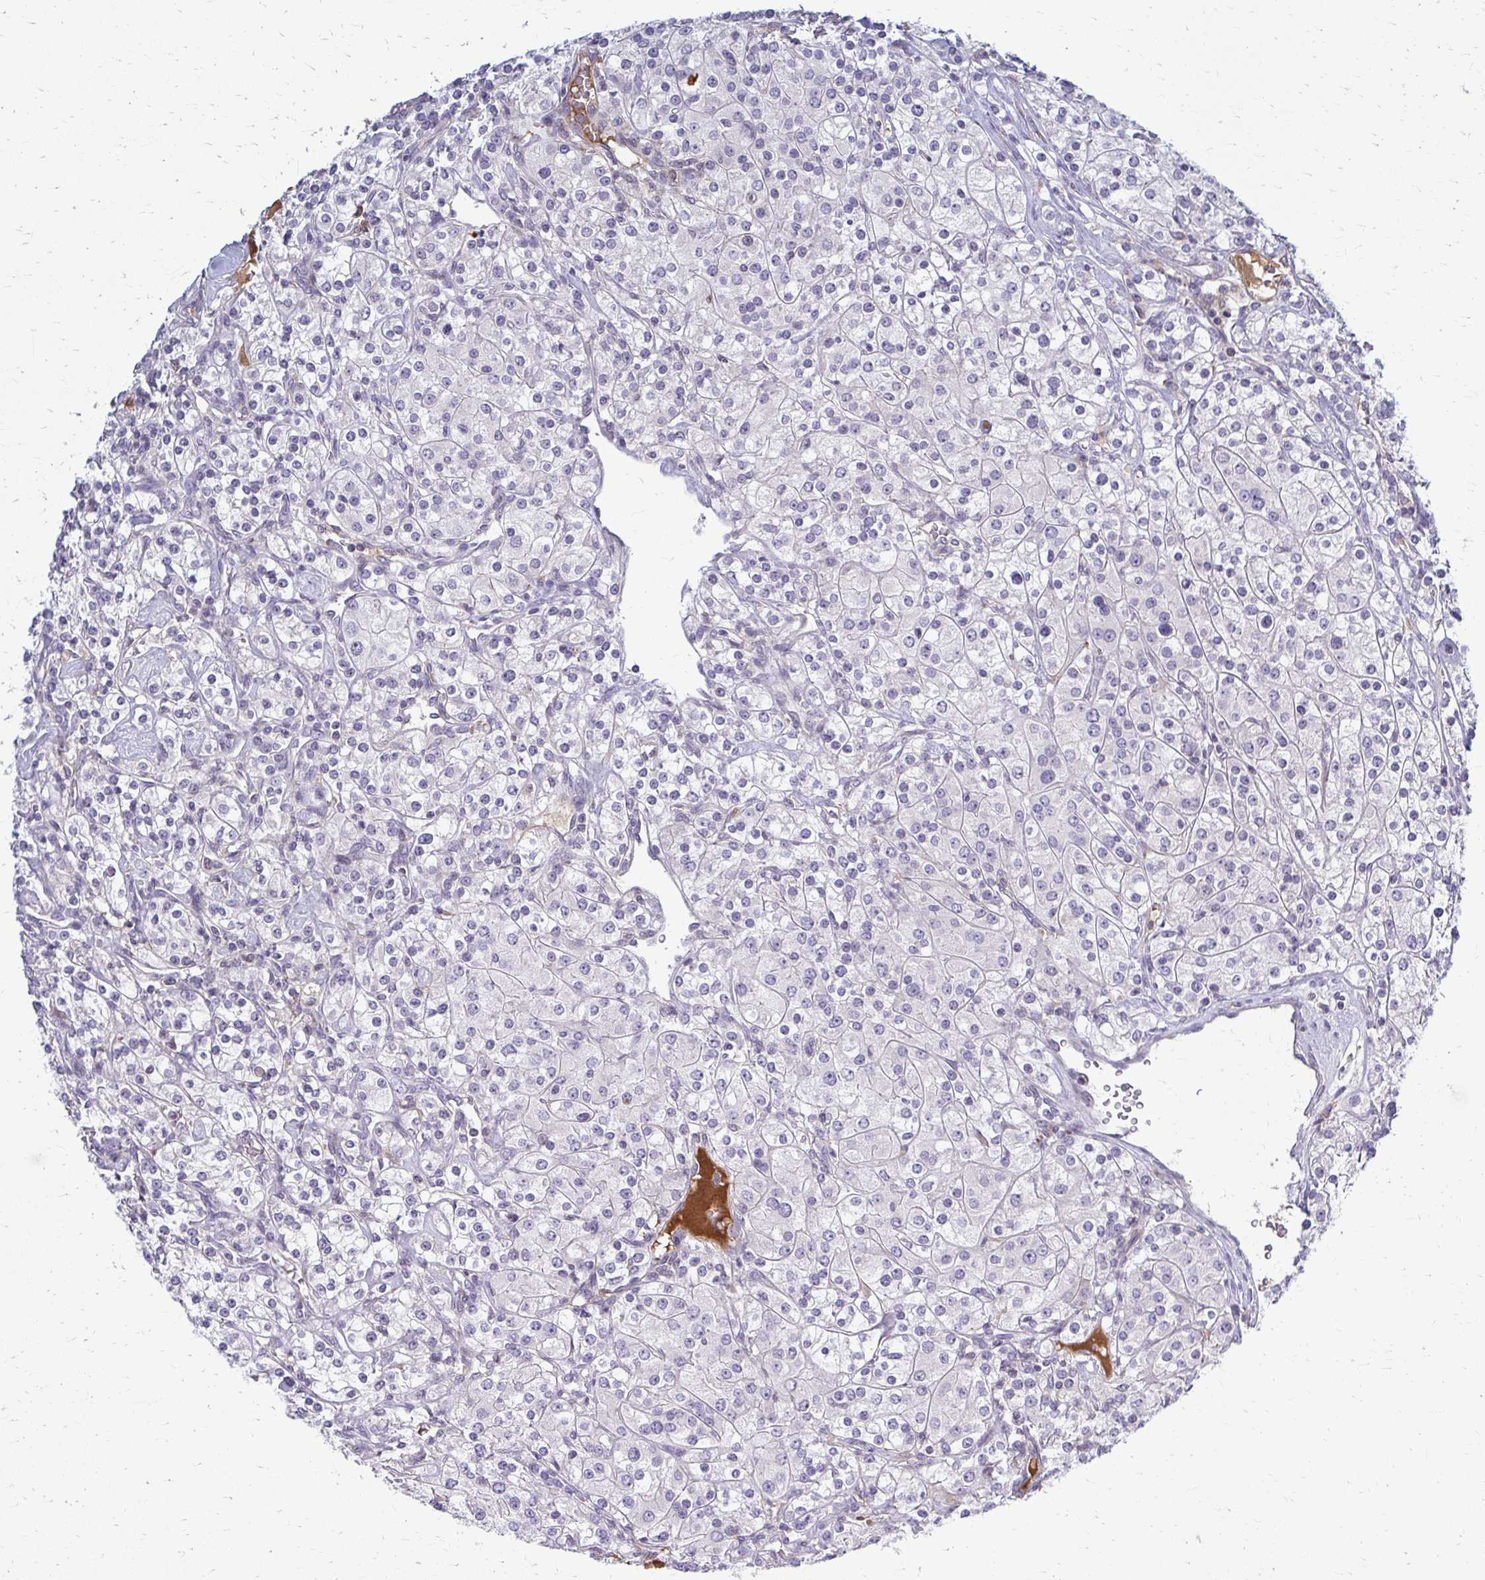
{"staining": {"intensity": "negative", "quantity": "none", "location": "none"}, "tissue": "renal cancer", "cell_type": "Tumor cells", "image_type": "cancer", "snomed": [{"axis": "morphology", "description": "Adenocarcinoma, NOS"}, {"axis": "topography", "description": "Kidney"}], "caption": "Tumor cells are negative for brown protein staining in adenocarcinoma (renal). (DAB (3,3'-diaminobenzidine) immunohistochemistry (IHC), high magnification).", "gene": "MCRIP2", "patient": {"sex": "male", "age": 77}}